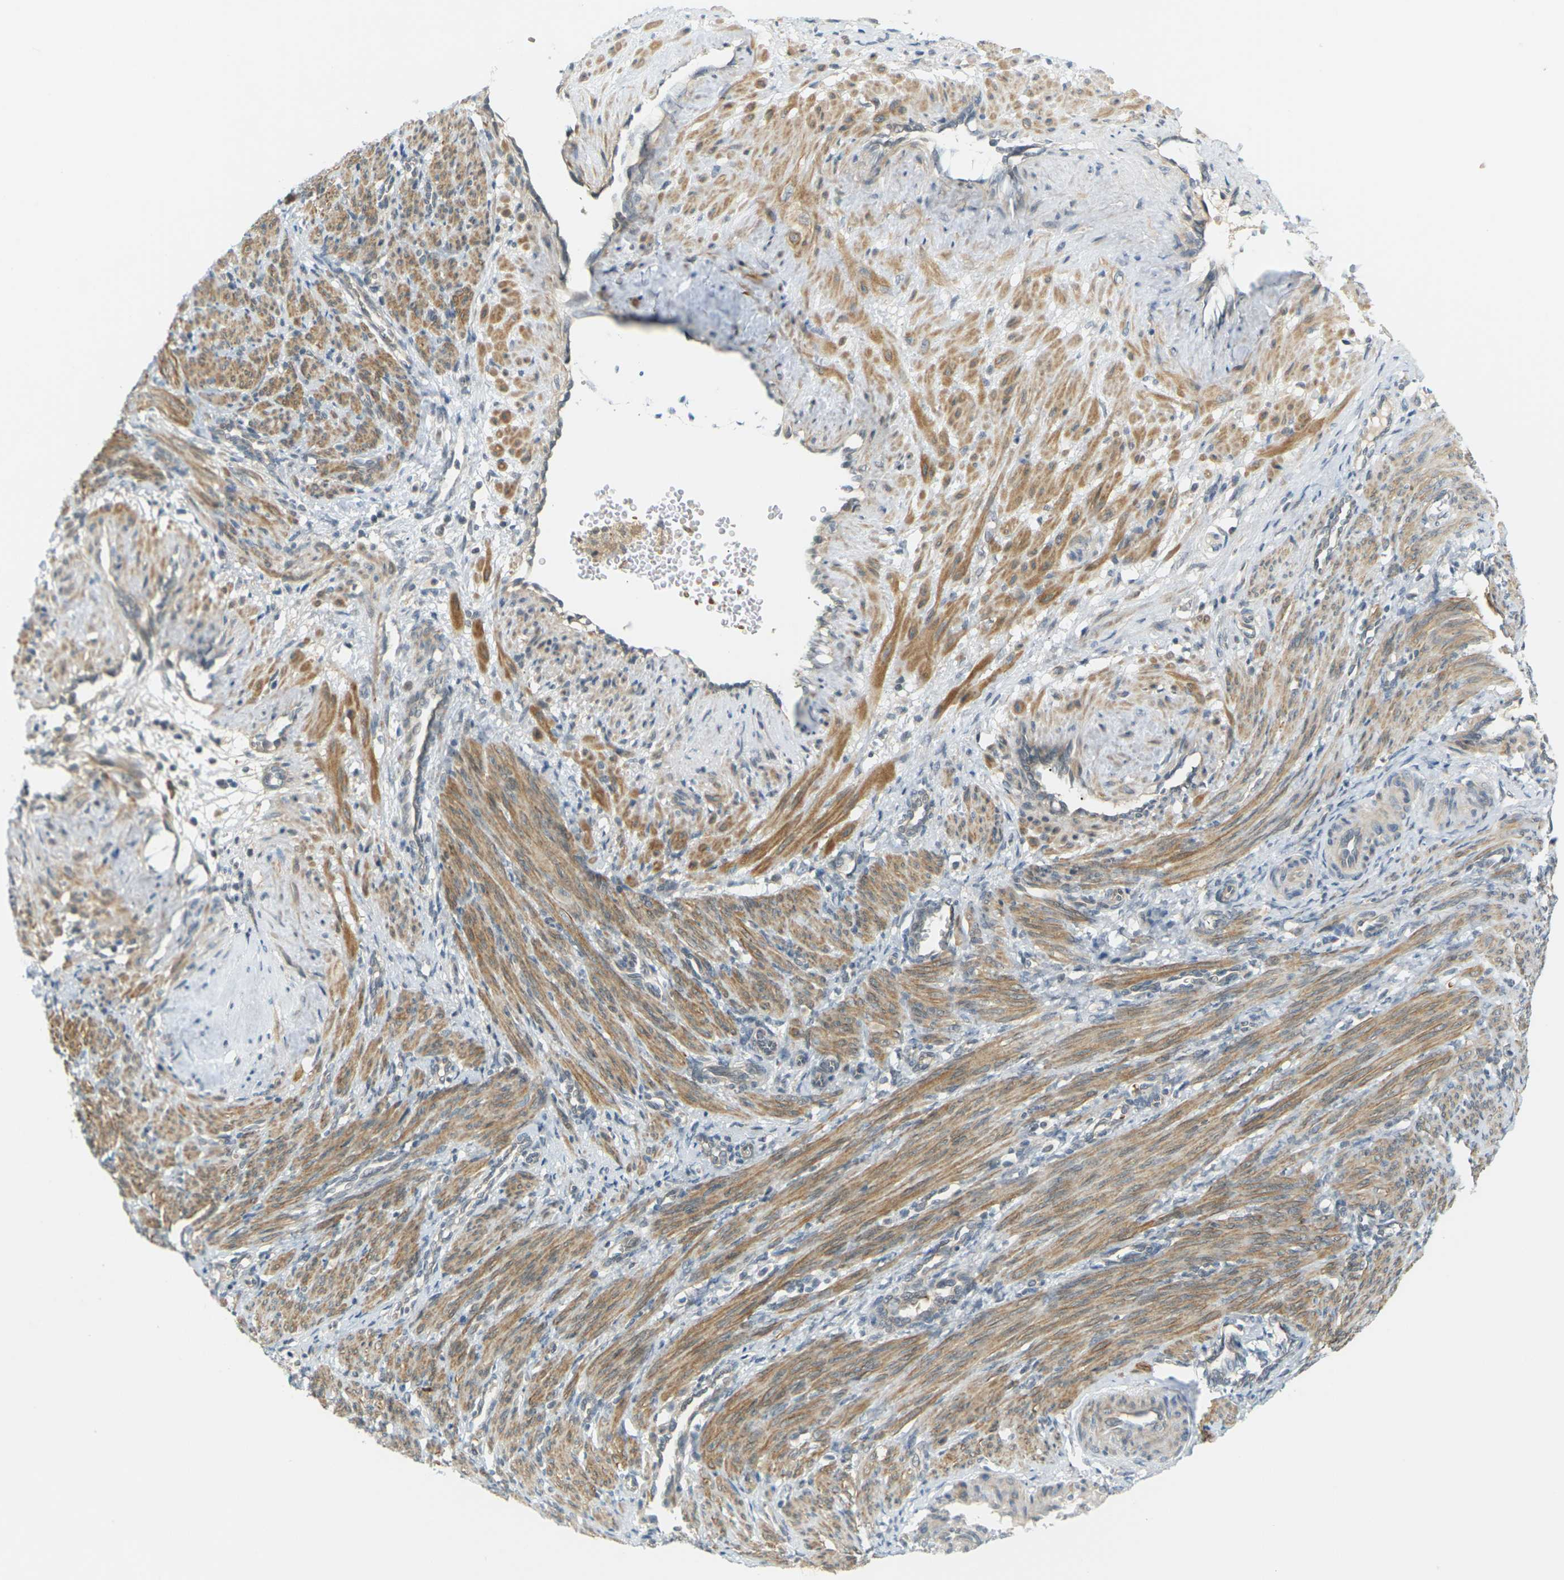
{"staining": {"intensity": "moderate", "quantity": ">75%", "location": "cytoplasmic/membranous"}, "tissue": "smooth muscle", "cell_type": "Smooth muscle cells", "image_type": "normal", "snomed": [{"axis": "morphology", "description": "Normal tissue, NOS"}, {"axis": "topography", "description": "Endometrium"}], "caption": "The histopathology image displays a brown stain indicating the presence of a protein in the cytoplasmic/membranous of smooth muscle cells in smooth muscle.", "gene": "SOCS6", "patient": {"sex": "female", "age": 33}}